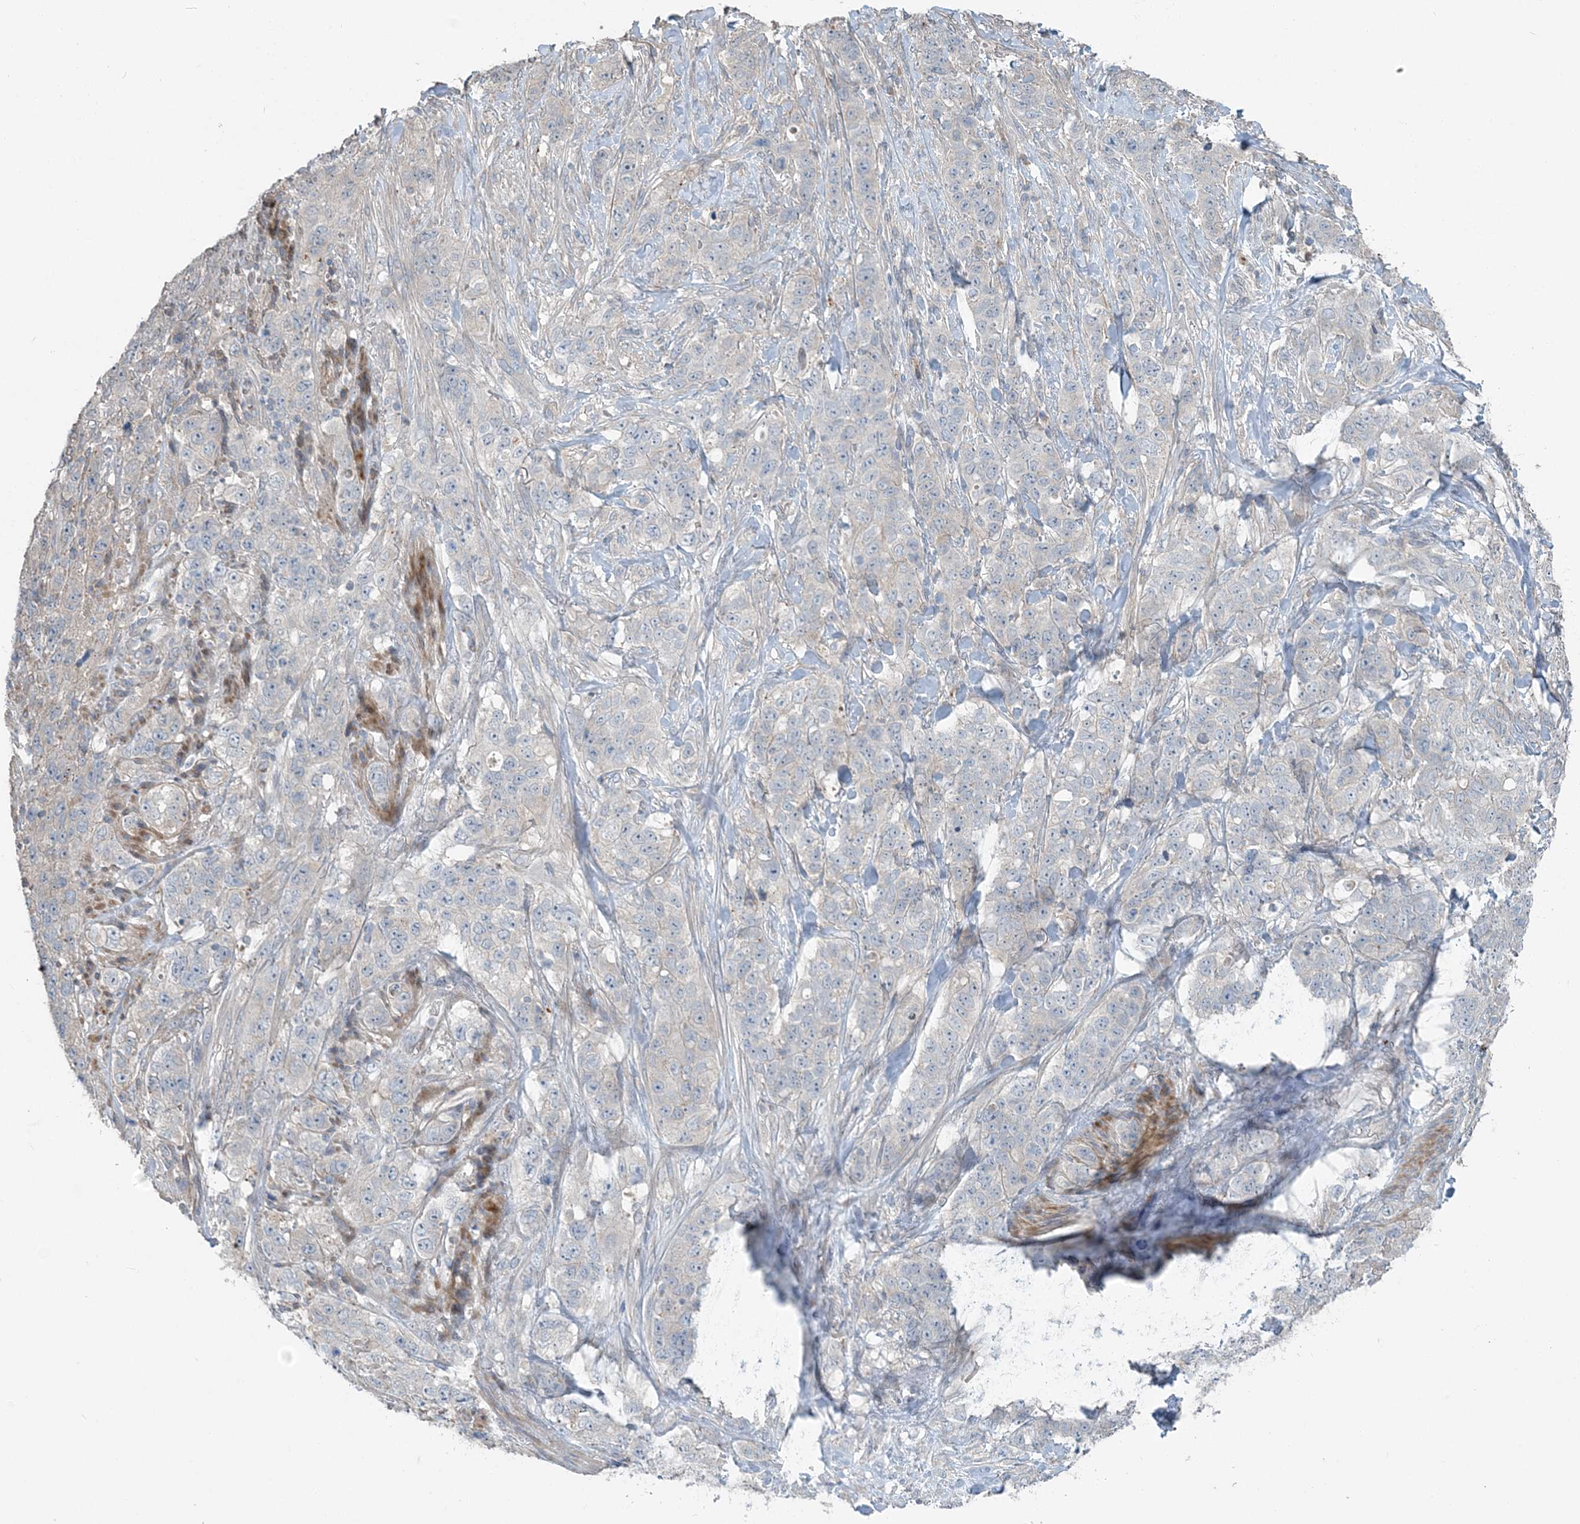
{"staining": {"intensity": "negative", "quantity": "none", "location": "none"}, "tissue": "stomach cancer", "cell_type": "Tumor cells", "image_type": "cancer", "snomed": [{"axis": "morphology", "description": "Adenocarcinoma, NOS"}, {"axis": "topography", "description": "Stomach"}], "caption": "An IHC histopathology image of stomach adenocarcinoma is shown. There is no staining in tumor cells of stomach adenocarcinoma.", "gene": "SLC4A10", "patient": {"sex": "male", "age": 48}}